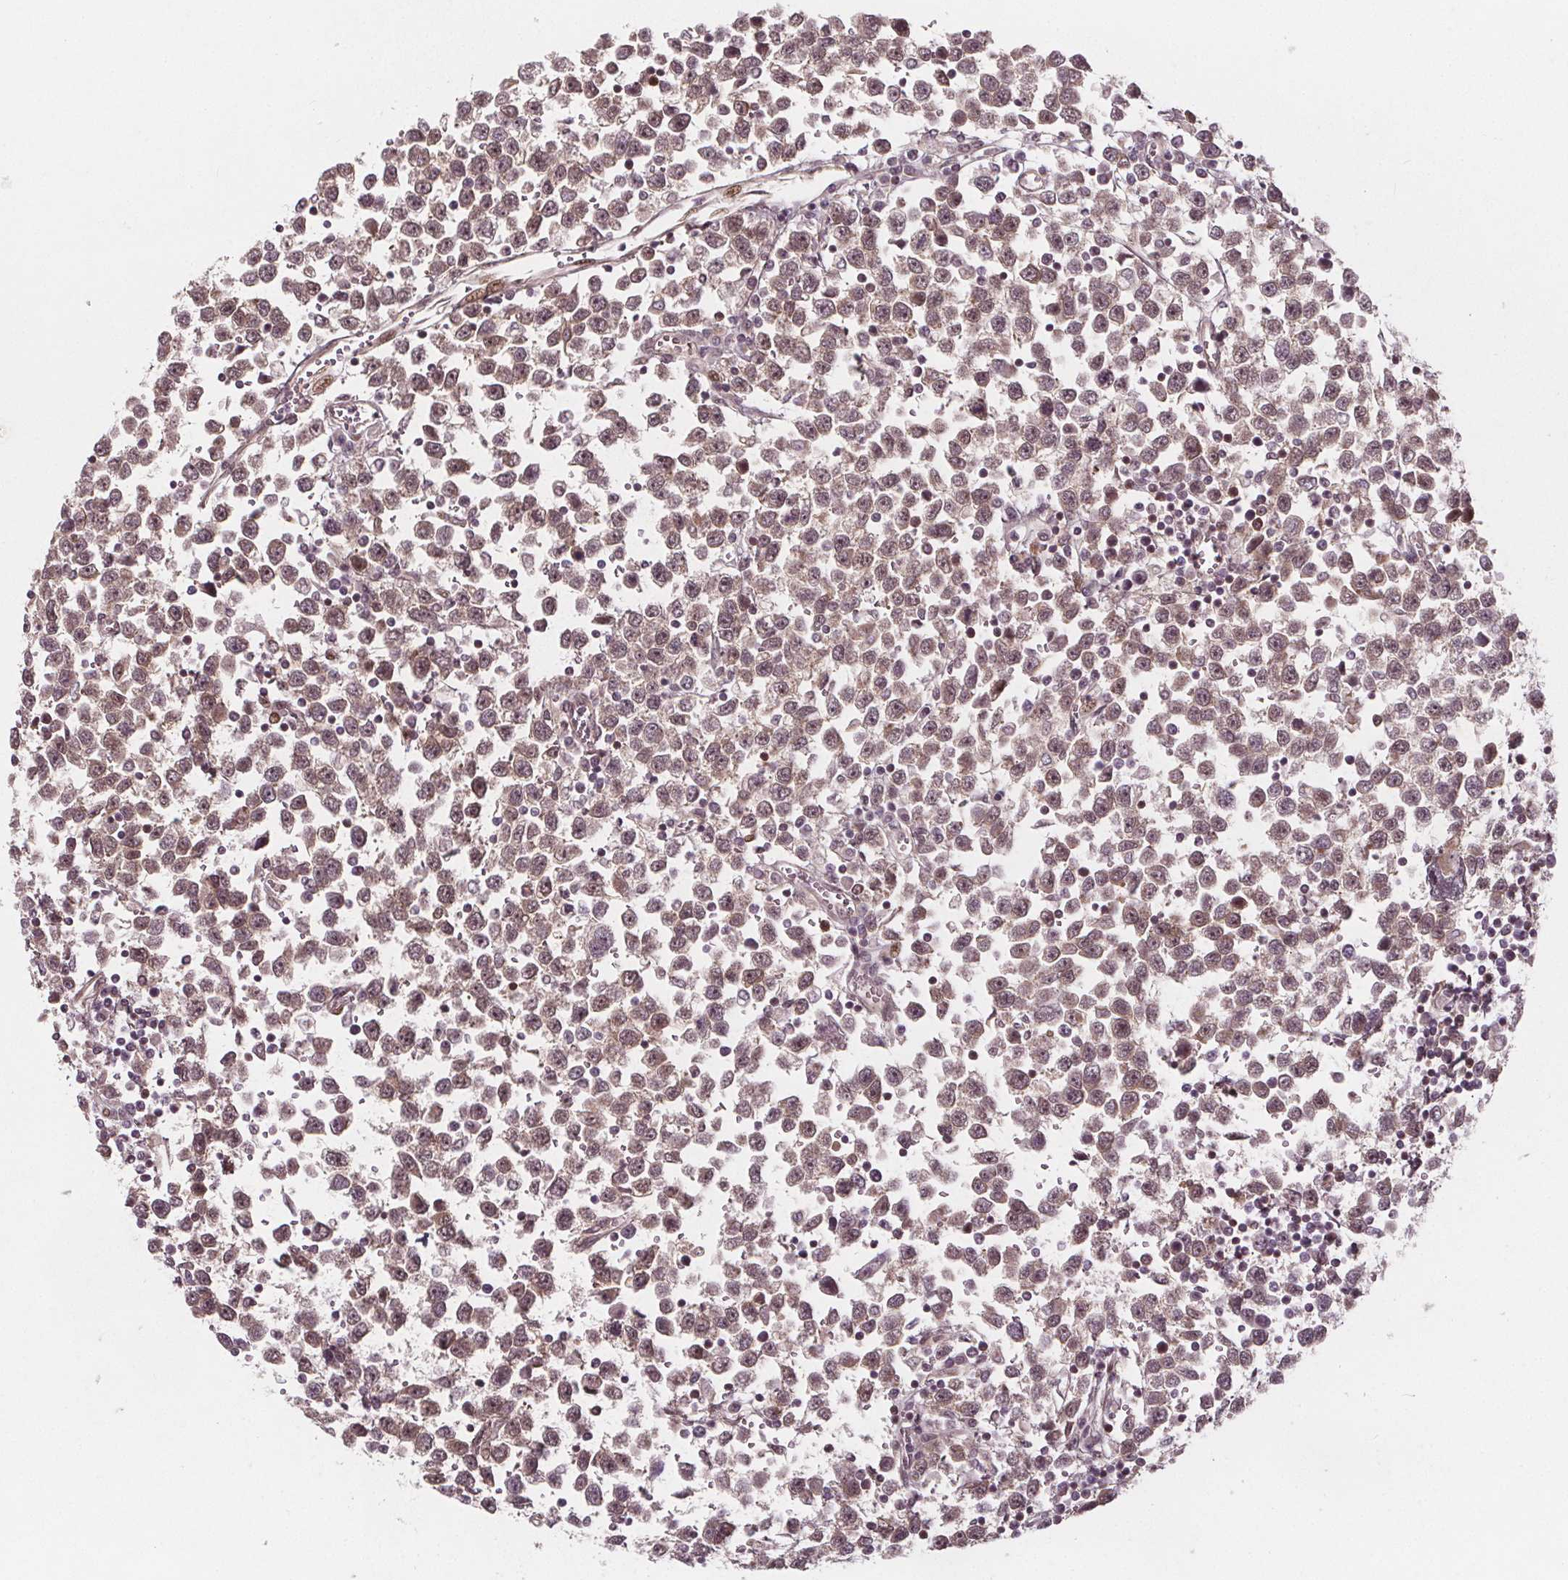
{"staining": {"intensity": "weak", "quantity": ">75%", "location": "cytoplasmic/membranous,nuclear"}, "tissue": "testis cancer", "cell_type": "Tumor cells", "image_type": "cancer", "snomed": [{"axis": "morphology", "description": "Seminoma, NOS"}, {"axis": "topography", "description": "Testis"}], "caption": "A micrograph of human seminoma (testis) stained for a protein shows weak cytoplasmic/membranous and nuclear brown staining in tumor cells.", "gene": "AKT1S1", "patient": {"sex": "male", "age": 34}}